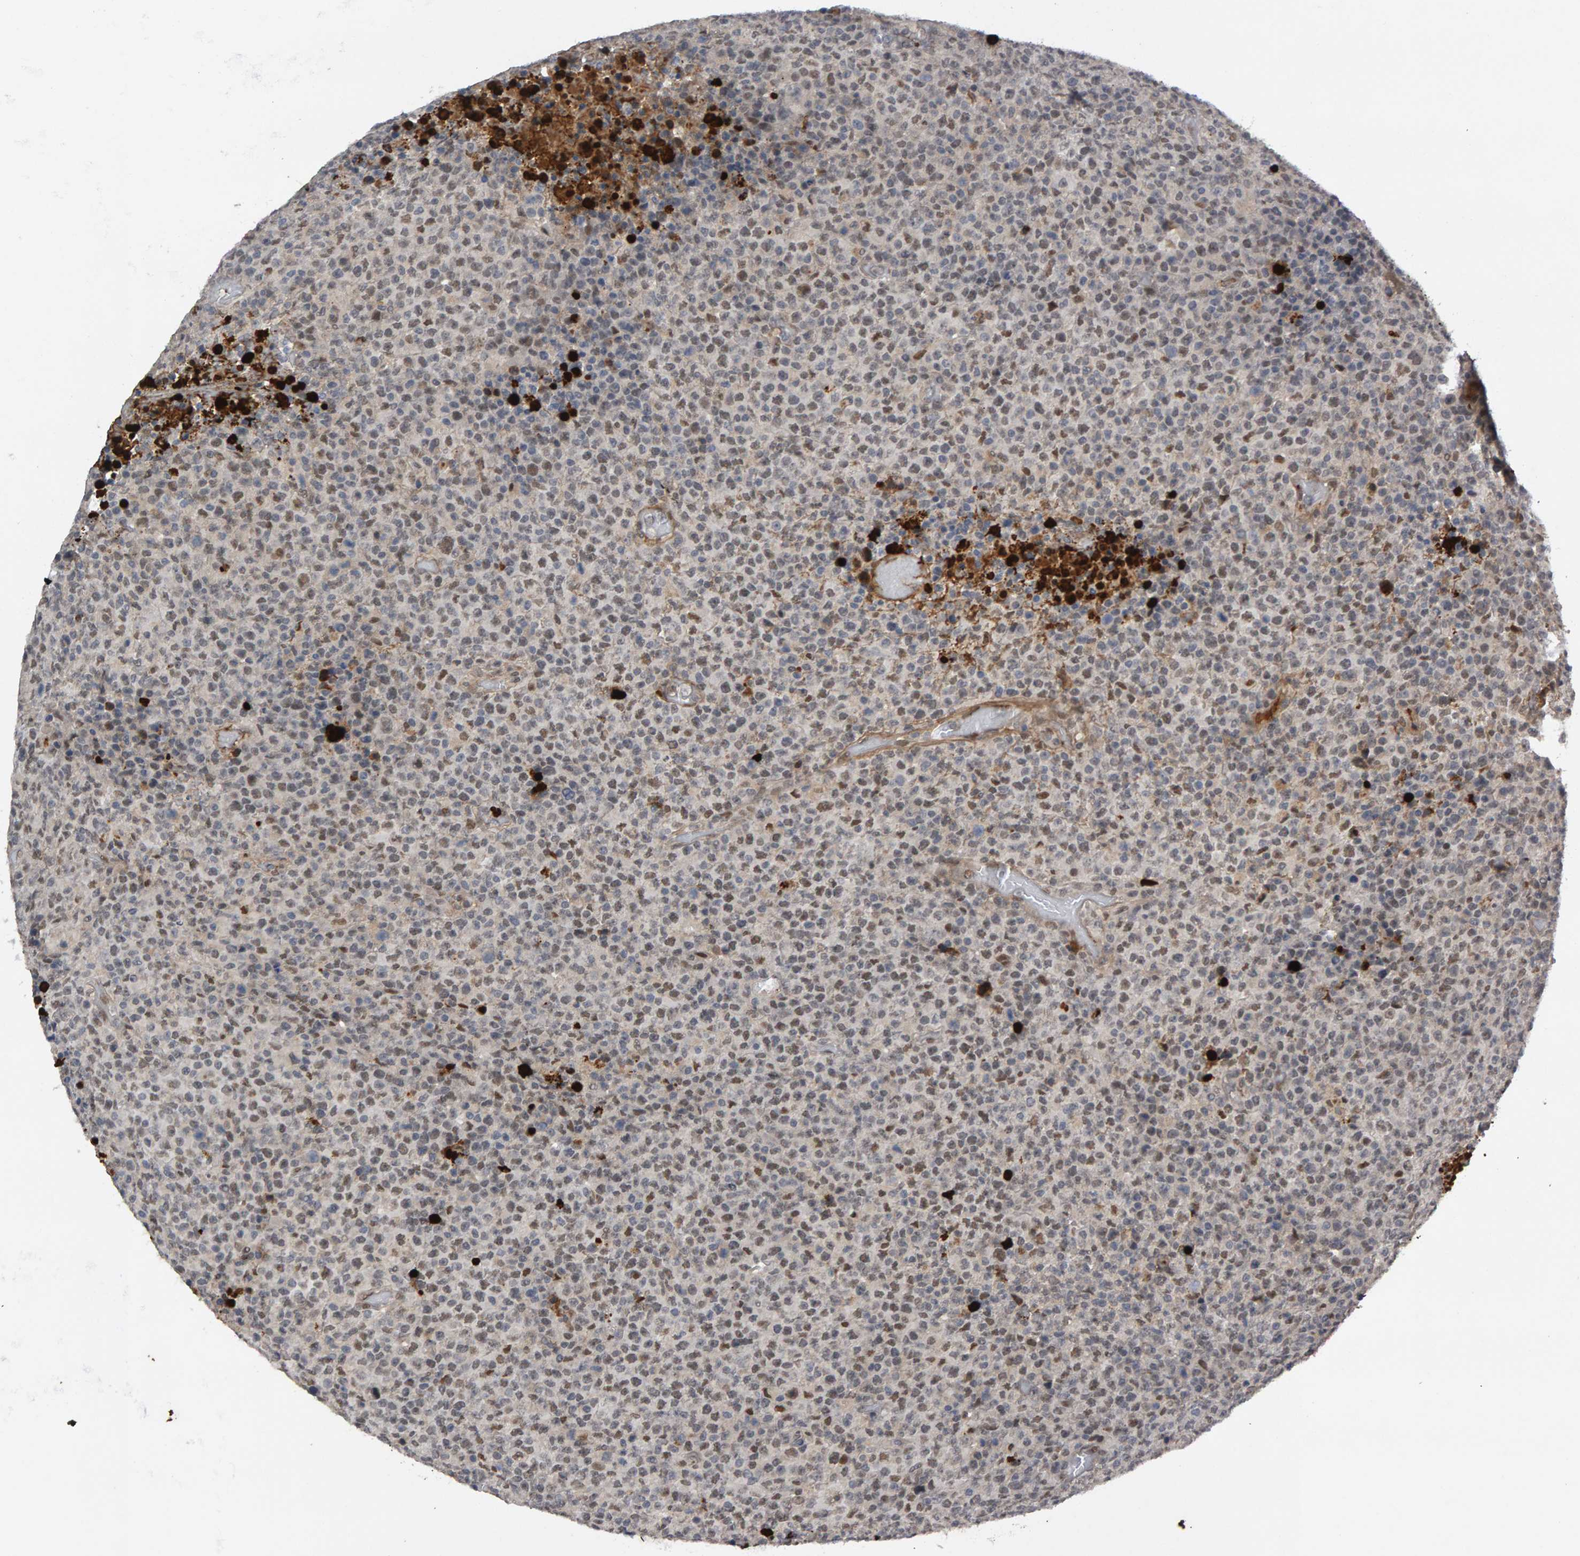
{"staining": {"intensity": "weak", "quantity": ">75%", "location": "nuclear"}, "tissue": "lymphoma", "cell_type": "Tumor cells", "image_type": "cancer", "snomed": [{"axis": "morphology", "description": "Malignant lymphoma, non-Hodgkin's type, High grade"}, {"axis": "topography", "description": "Lymph node"}], "caption": "Protein expression analysis of human malignant lymphoma, non-Hodgkin's type (high-grade) reveals weak nuclear expression in about >75% of tumor cells.", "gene": "IPO8", "patient": {"sex": "male", "age": 13}}